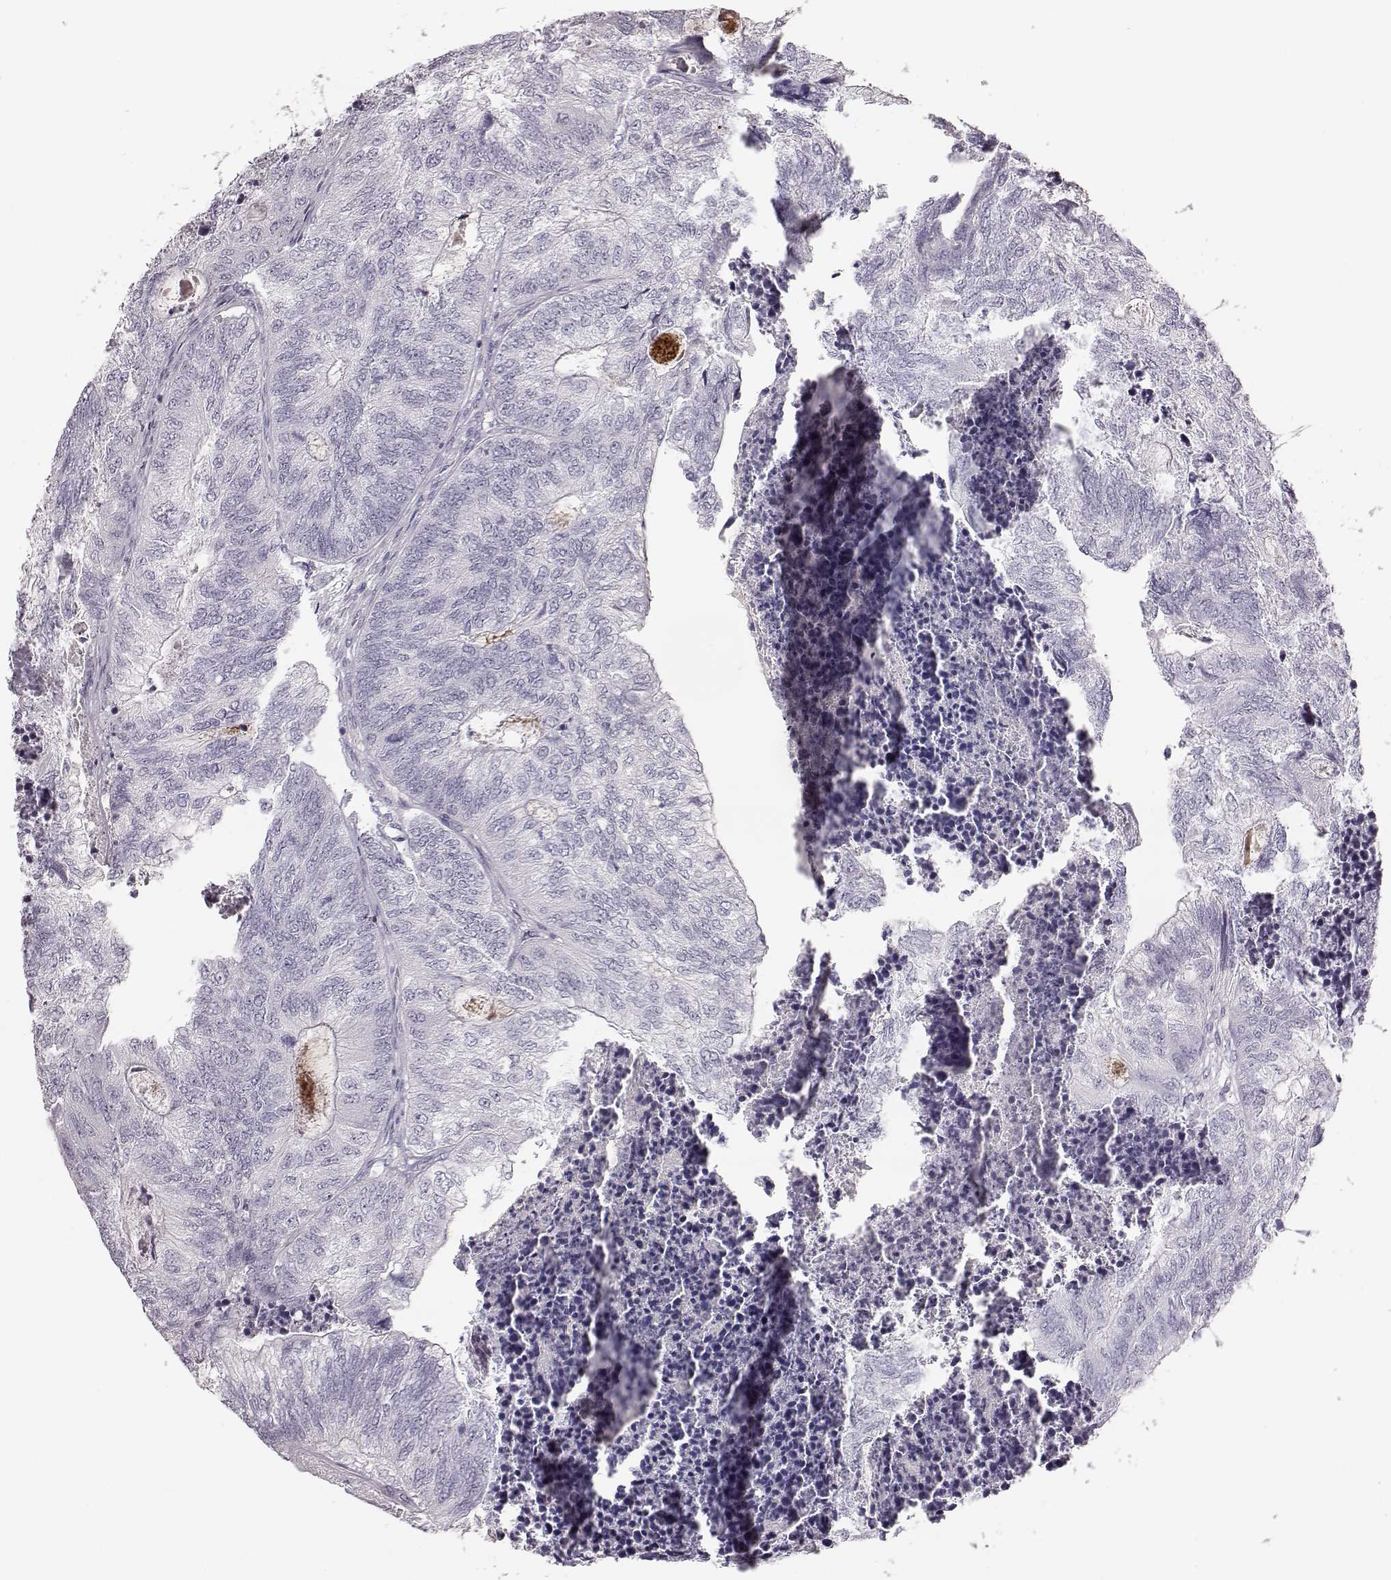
{"staining": {"intensity": "negative", "quantity": "none", "location": "none"}, "tissue": "colorectal cancer", "cell_type": "Tumor cells", "image_type": "cancer", "snomed": [{"axis": "morphology", "description": "Adenocarcinoma, NOS"}, {"axis": "topography", "description": "Colon"}], "caption": "The immunohistochemistry photomicrograph has no significant expression in tumor cells of adenocarcinoma (colorectal) tissue.", "gene": "ZNF433", "patient": {"sex": "female", "age": 67}}